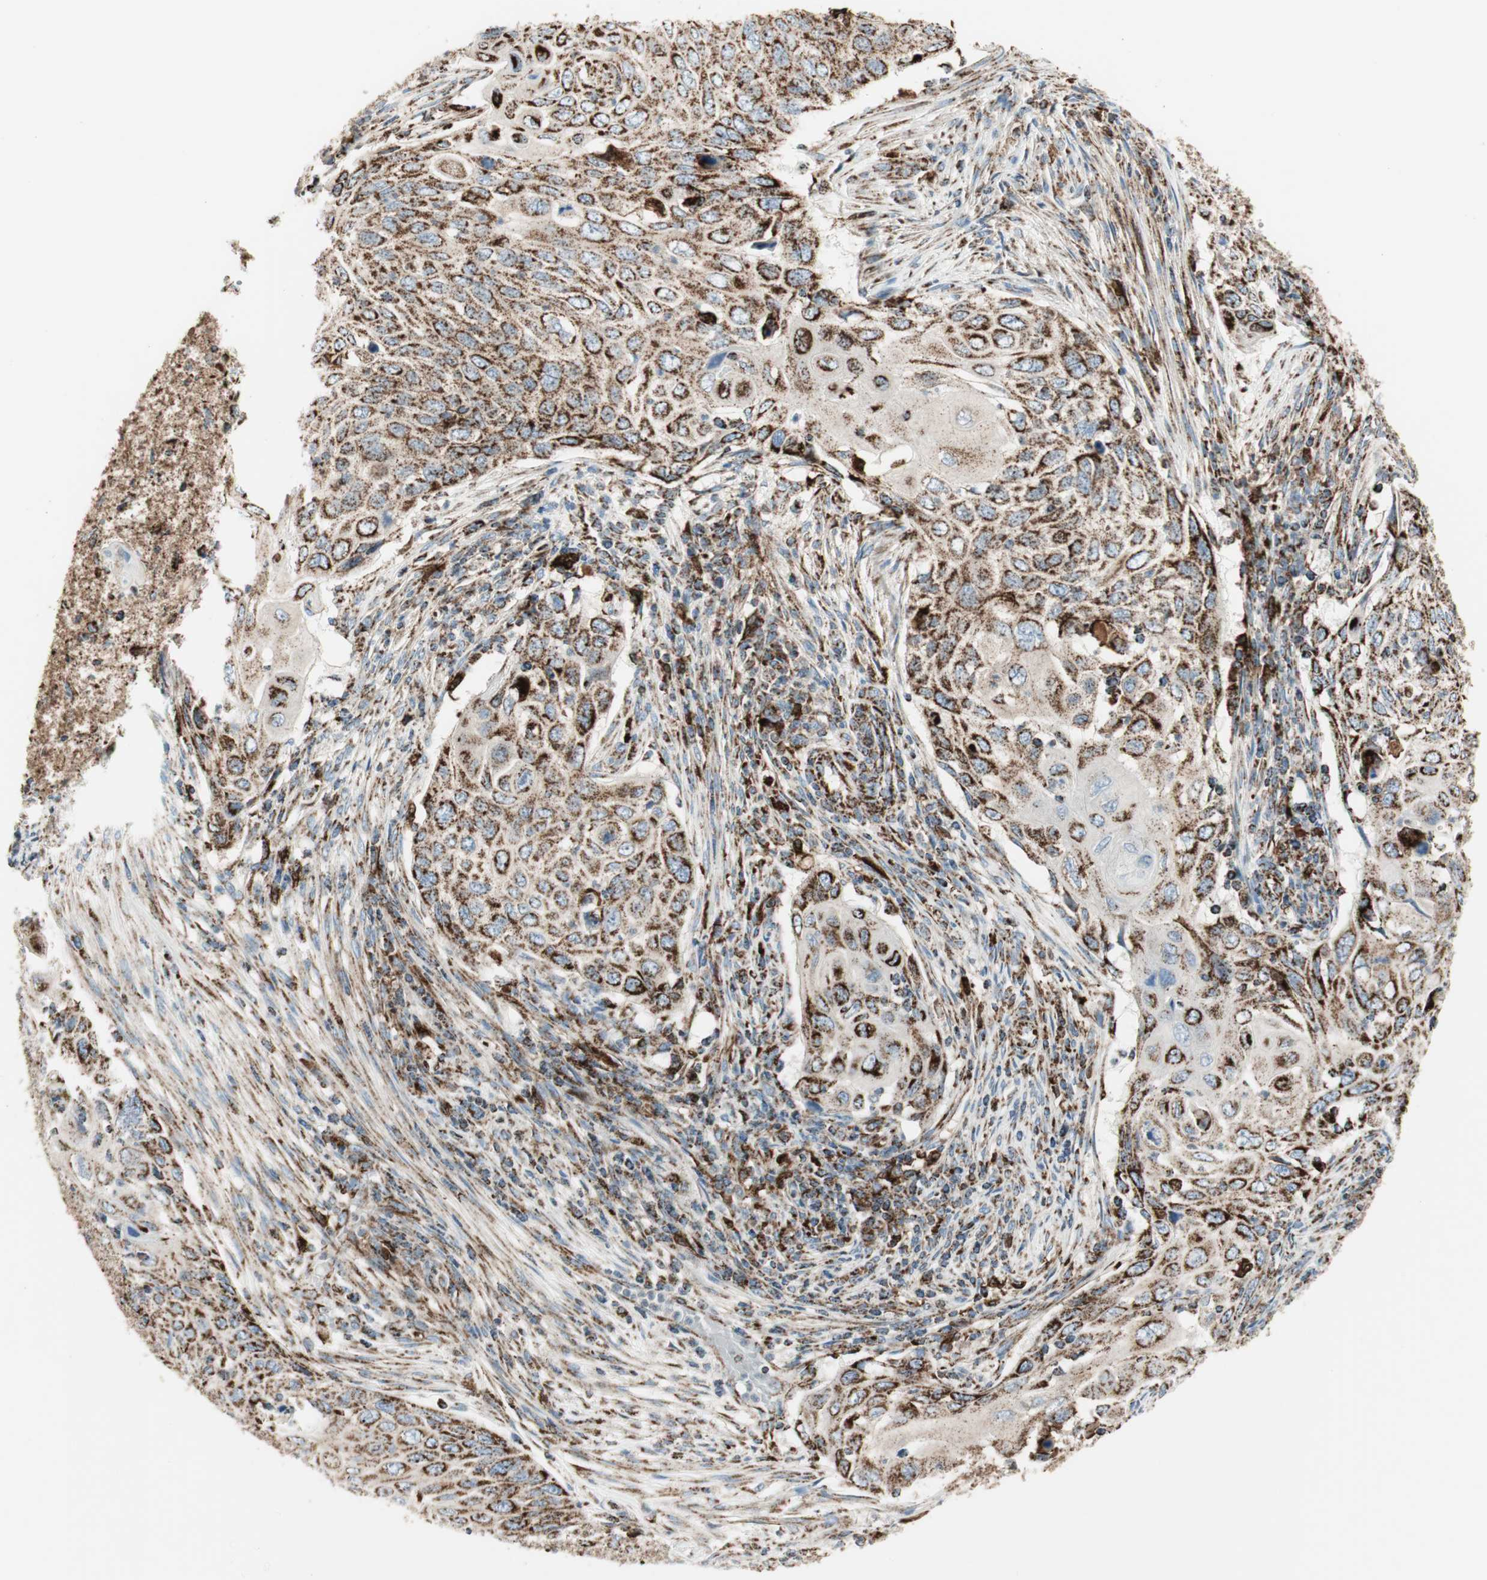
{"staining": {"intensity": "moderate", "quantity": ">75%", "location": "cytoplasmic/membranous"}, "tissue": "cervical cancer", "cell_type": "Tumor cells", "image_type": "cancer", "snomed": [{"axis": "morphology", "description": "Squamous cell carcinoma, NOS"}, {"axis": "topography", "description": "Cervix"}], "caption": "Moderate cytoplasmic/membranous protein expression is identified in approximately >75% of tumor cells in squamous cell carcinoma (cervical). The protein of interest is stained brown, and the nuclei are stained in blue (DAB (3,3'-diaminobenzidine) IHC with brightfield microscopy, high magnification).", "gene": "ME2", "patient": {"sex": "female", "age": 70}}